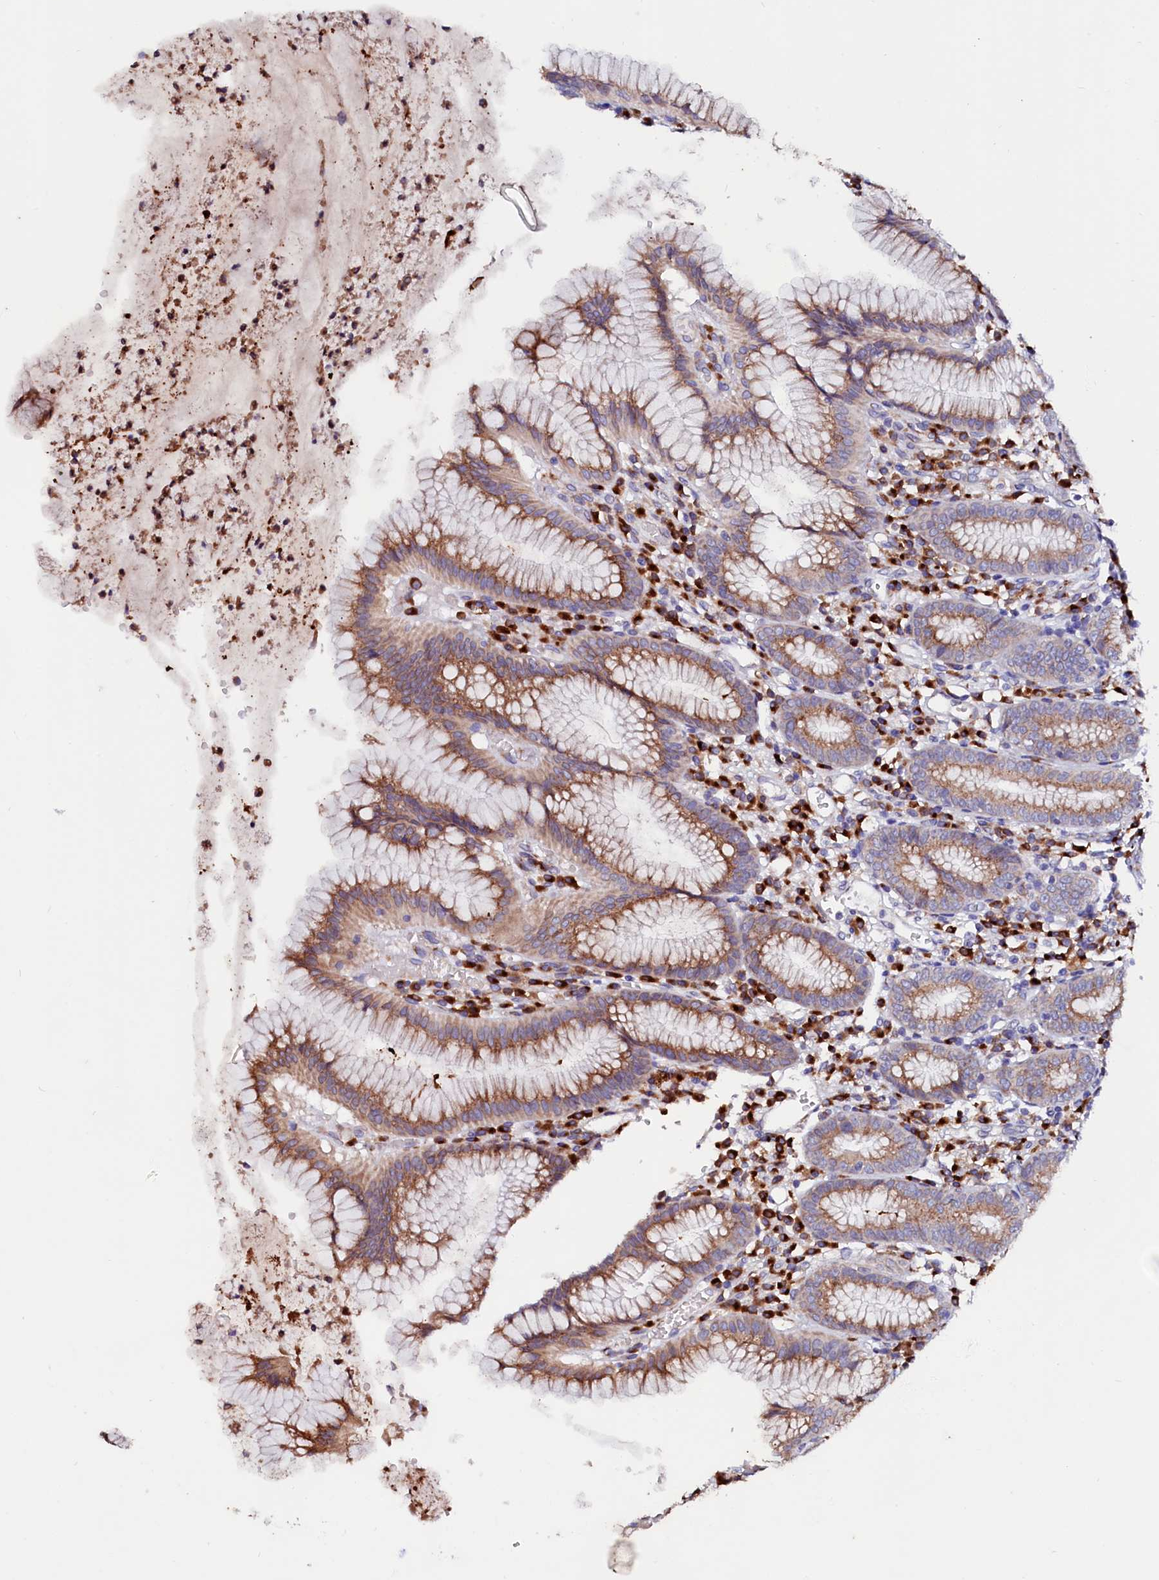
{"staining": {"intensity": "moderate", "quantity": ">75%", "location": "cytoplasmic/membranous"}, "tissue": "stomach", "cell_type": "Glandular cells", "image_type": "normal", "snomed": [{"axis": "morphology", "description": "Normal tissue, NOS"}, {"axis": "topography", "description": "Stomach"}], "caption": "Unremarkable stomach exhibits moderate cytoplasmic/membranous expression in approximately >75% of glandular cells.", "gene": "LMAN1", "patient": {"sex": "male", "age": 55}}